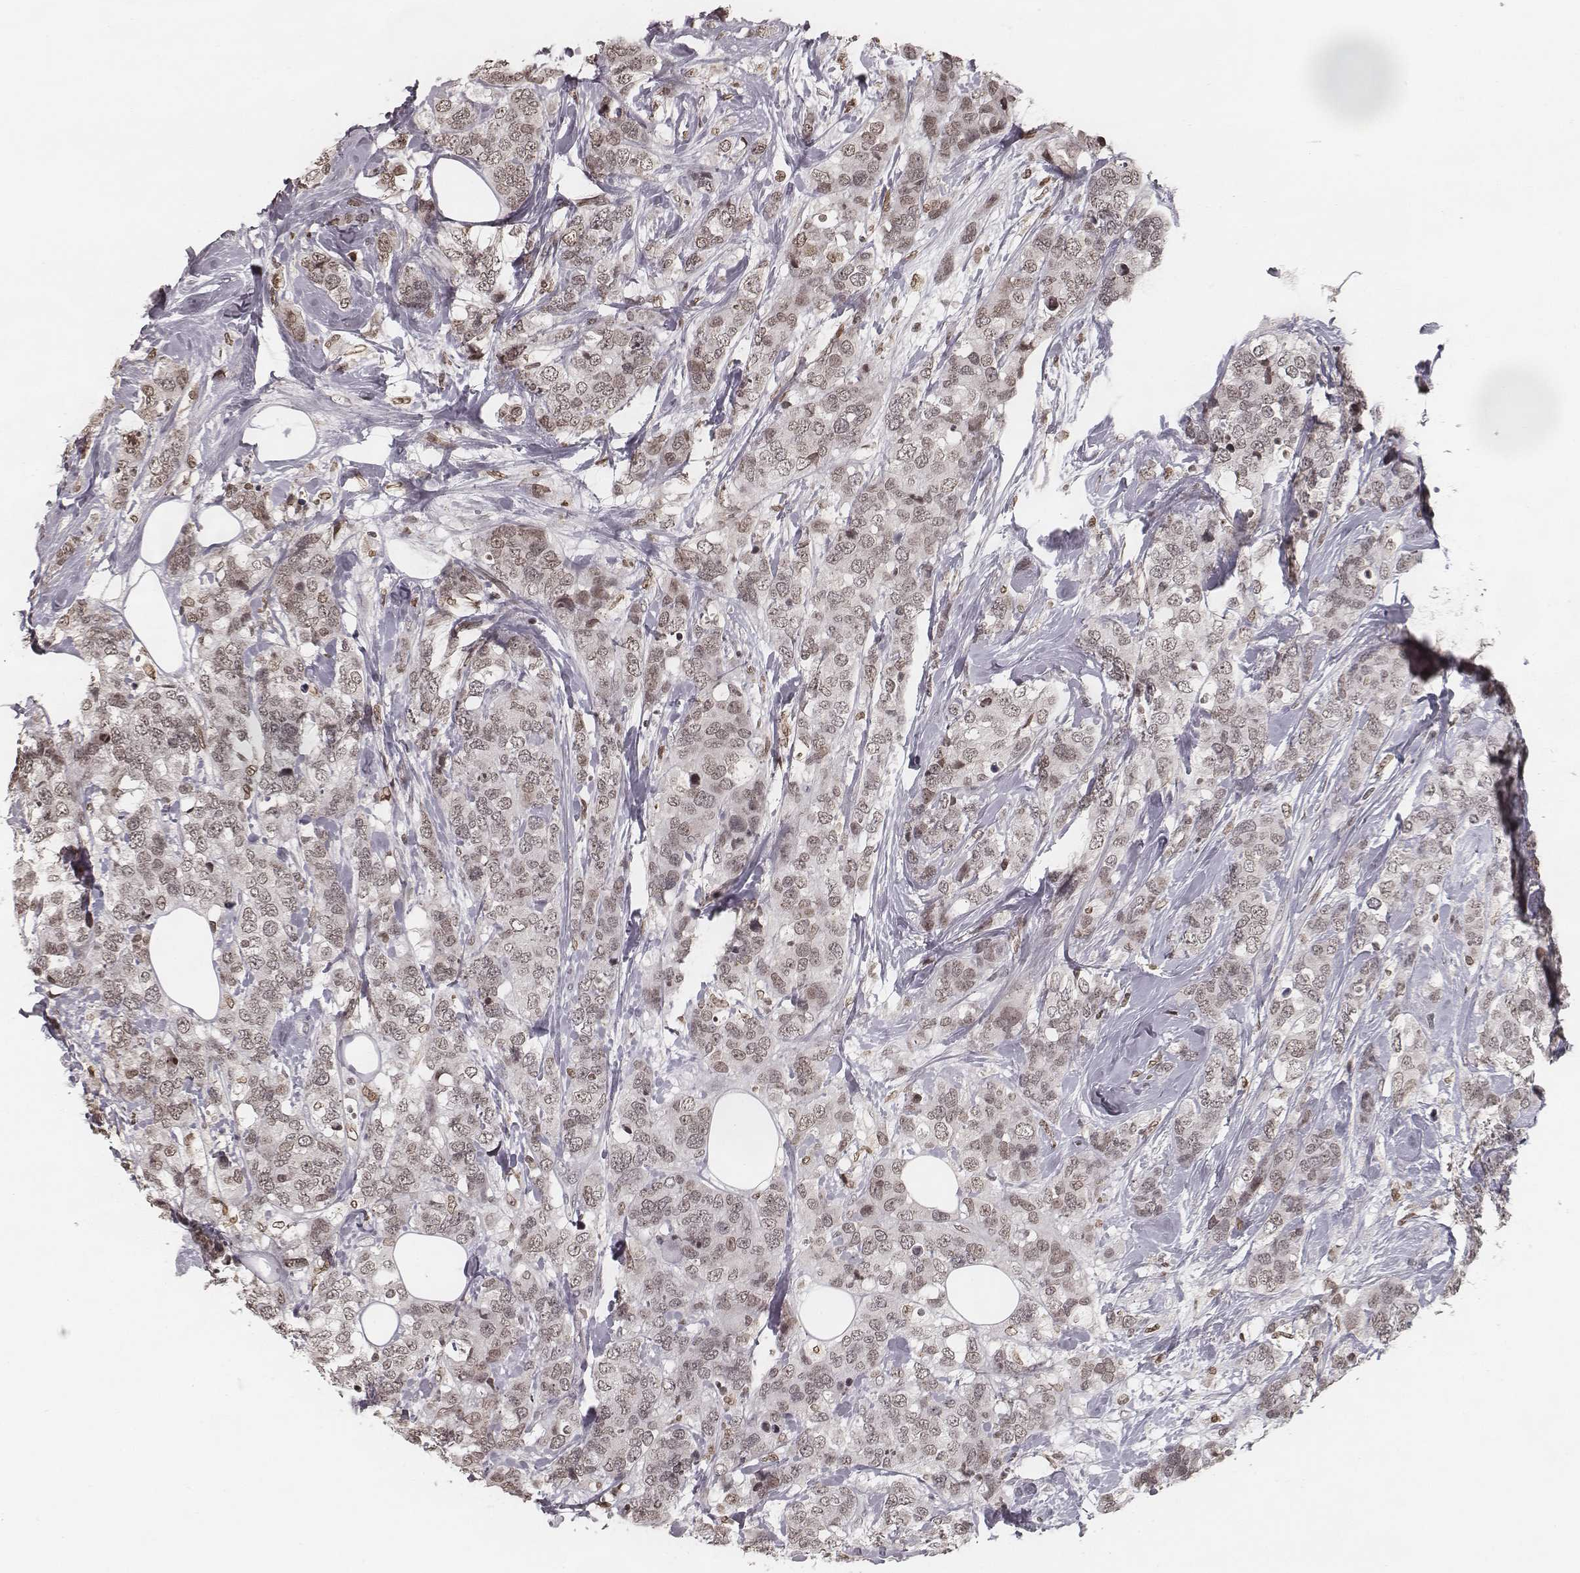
{"staining": {"intensity": "weak", "quantity": ">75%", "location": "nuclear"}, "tissue": "breast cancer", "cell_type": "Tumor cells", "image_type": "cancer", "snomed": [{"axis": "morphology", "description": "Lobular carcinoma"}, {"axis": "topography", "description": "Breast"}], "caption": "A histopathology image showing weak nuclear staining in about >75% of tumor cells in breast cancer (lobular carcinoma), as visualized by brown immunohistochemical staining.", "gene": "HMGA2", "patient": {"sex": "female", "age": 59}}